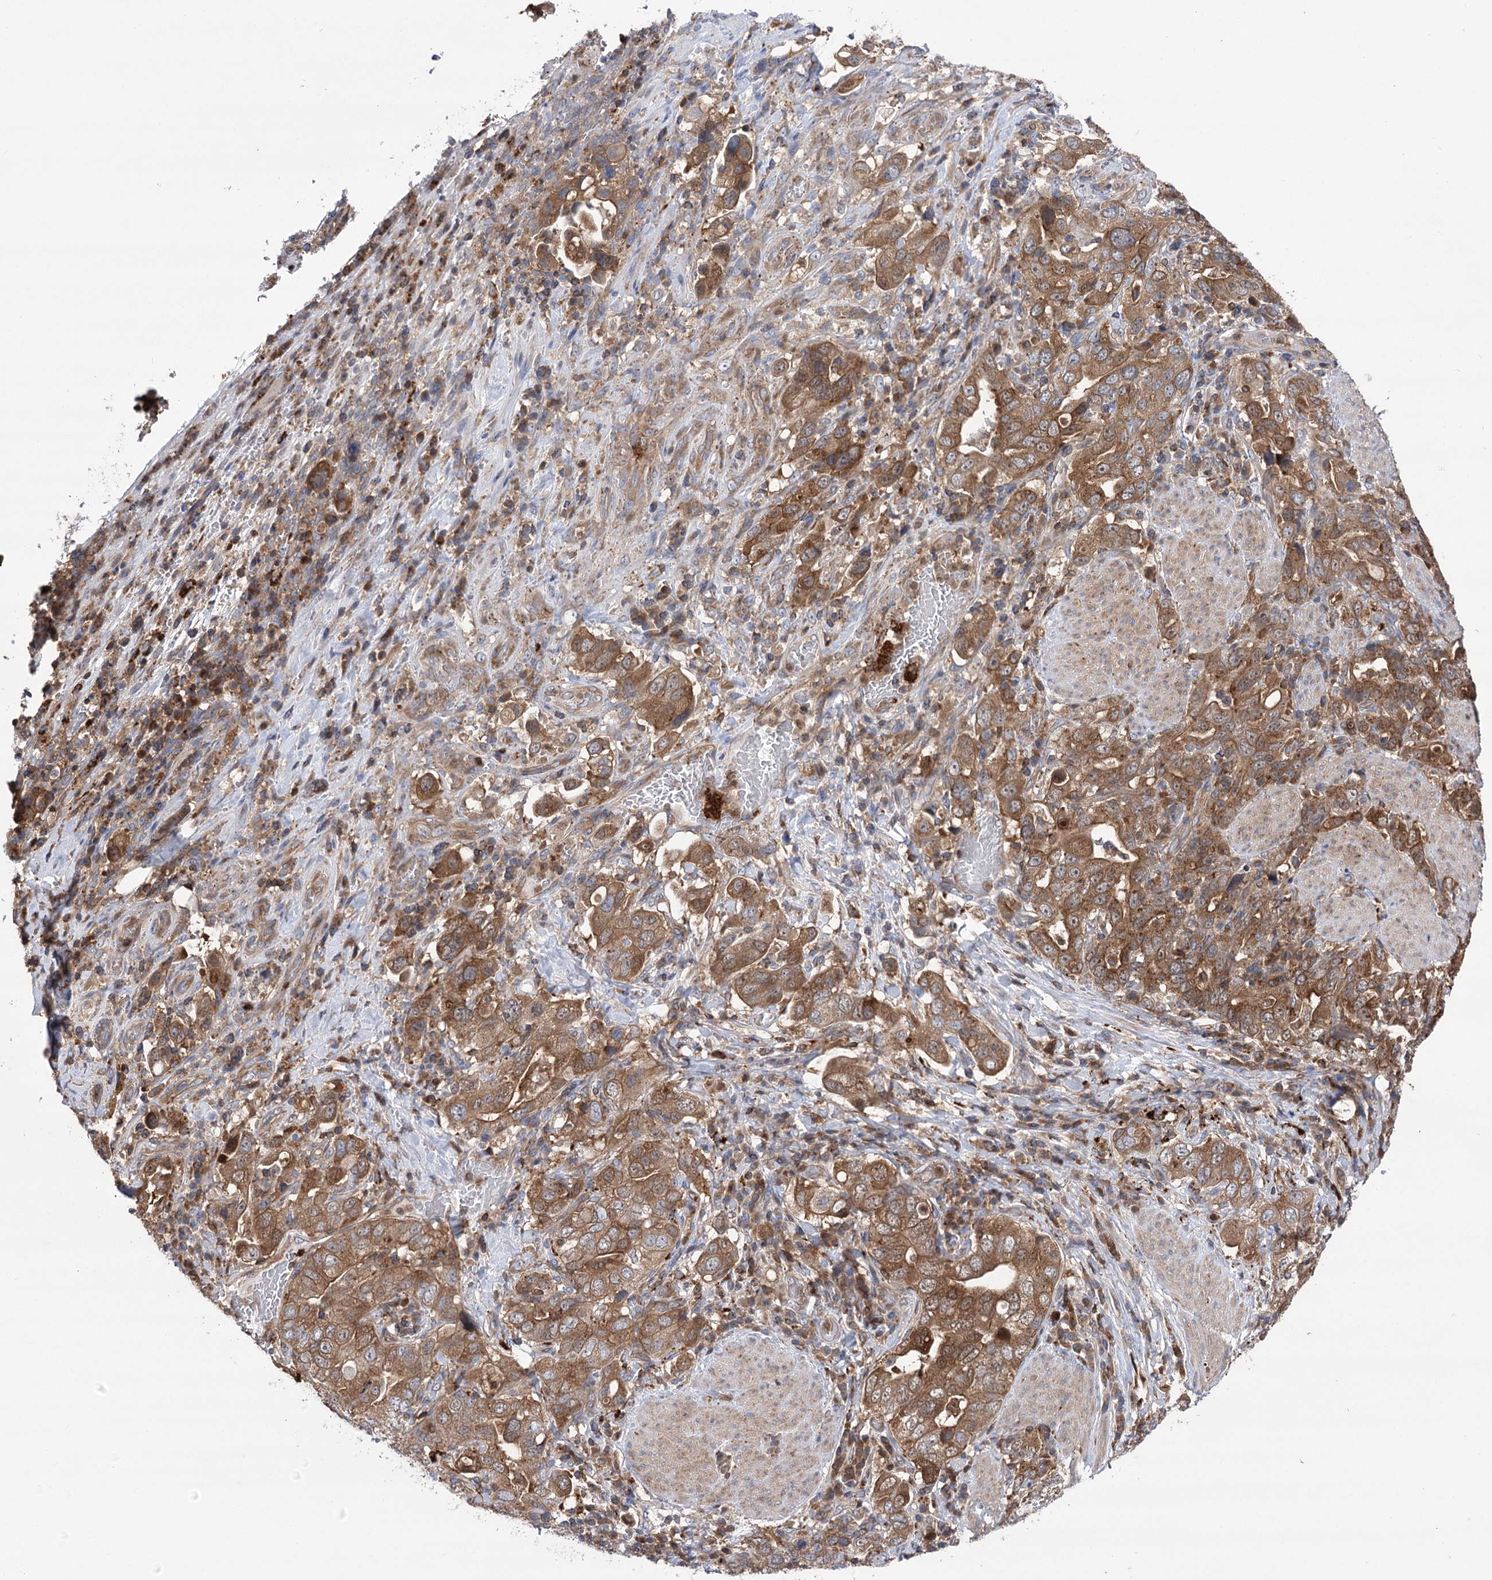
{"staining": {"intensity": "moderate", "quantity": ">75%", "location": "cytoplasmic/membranous"}, "tissue": "stomach cancer", "cell_type": "Tumor cells", "image_type": "cancer", "snomed": [{"axis": "morphology", "description": "Adenocarcinoma, NOS"}, {"axis": "topography", "description": "Stomach, upper"}], "caption": "Stomach cancer stained with a protein marker reveals moderate staining in tumor cells.", "gene": "VPS37B", "patient": {"sex": "male", "age": 62}}